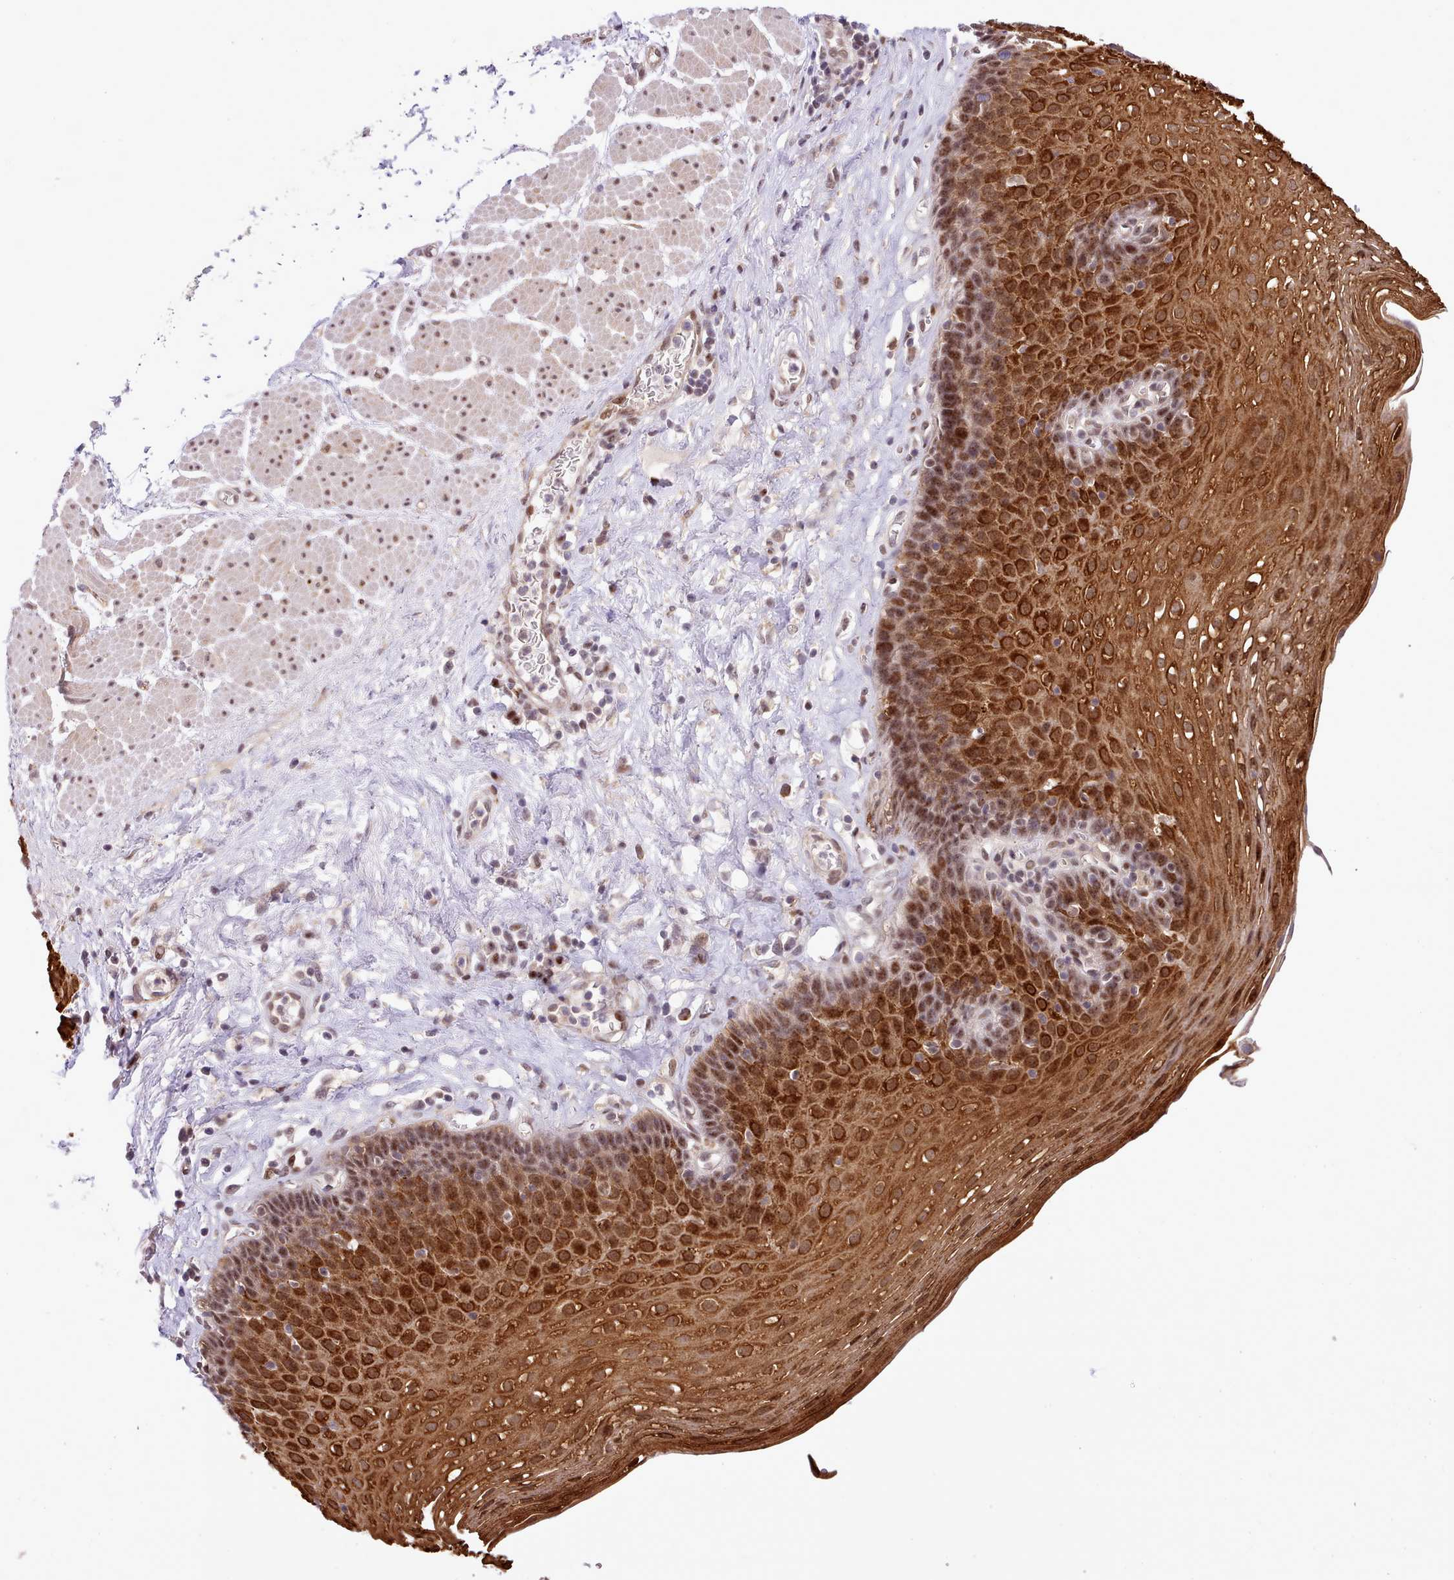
{"staining": {"intensity": "strong", "quantity": ">75%", "location": "nuclear"}, "tissue": "esophagus", "cell_type": "Squamous epithelial cells", "image_type": "normal", "snomed": [{"axis": "morphology", "description": "Normal tissue, NOS"}, {"axis": "topography", "description": "Esophagus"}], "caption": "DAB (3,3'-diaminobenzidine) immunohistochemical staining of unremarkable esophagus reveals strong nuclear protein staining in approximately >75% of squamous epithelial cells.", "gene": "HOXB7", "patient": {"sex": "female", "age": 66}}